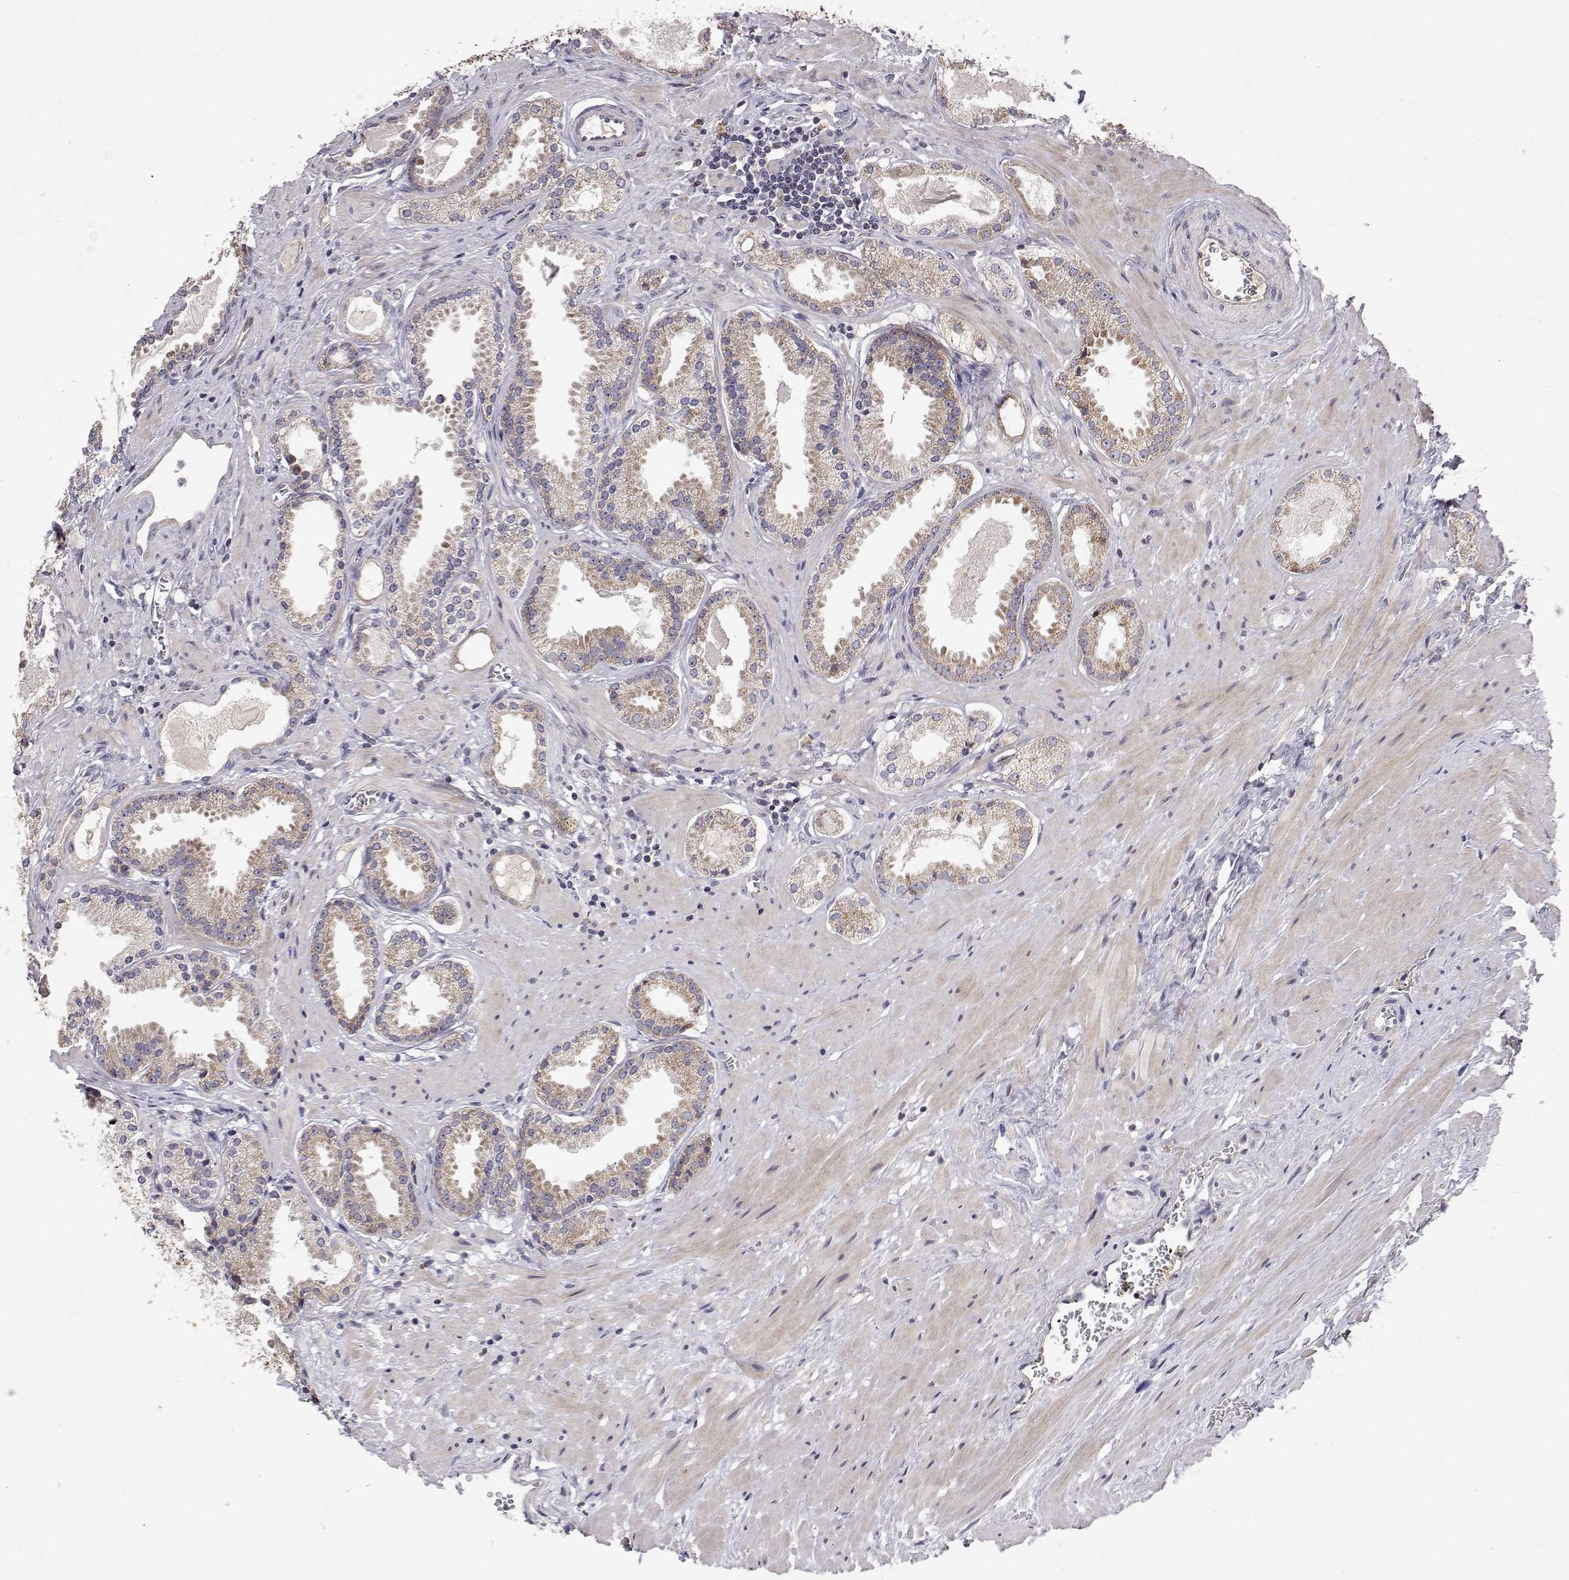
{"staining": {"intensity": "weak", "quantity": "25%-75%", "location": "cytoplasmic/membranous"}, "tissue": "prostate cancer", "cell_type": "Tumor cells", "image_type": "cancer", "snomed": [{"axis": "morphology", "description": "Adenocarcinoma, NOS"}, {"axis": "morphology", "description": "Adenocarcinoma, Low grade"}, {"axis": "topography", "description": "Prostate"}], "caption": "The immunohistochemical stain shows weak cytoplasmic/membranous positivity in tumor cells of prostate adenocarcinoma tissue.", "gene": "MRPL3", "patient": {"sex": "male", "age": 64}}